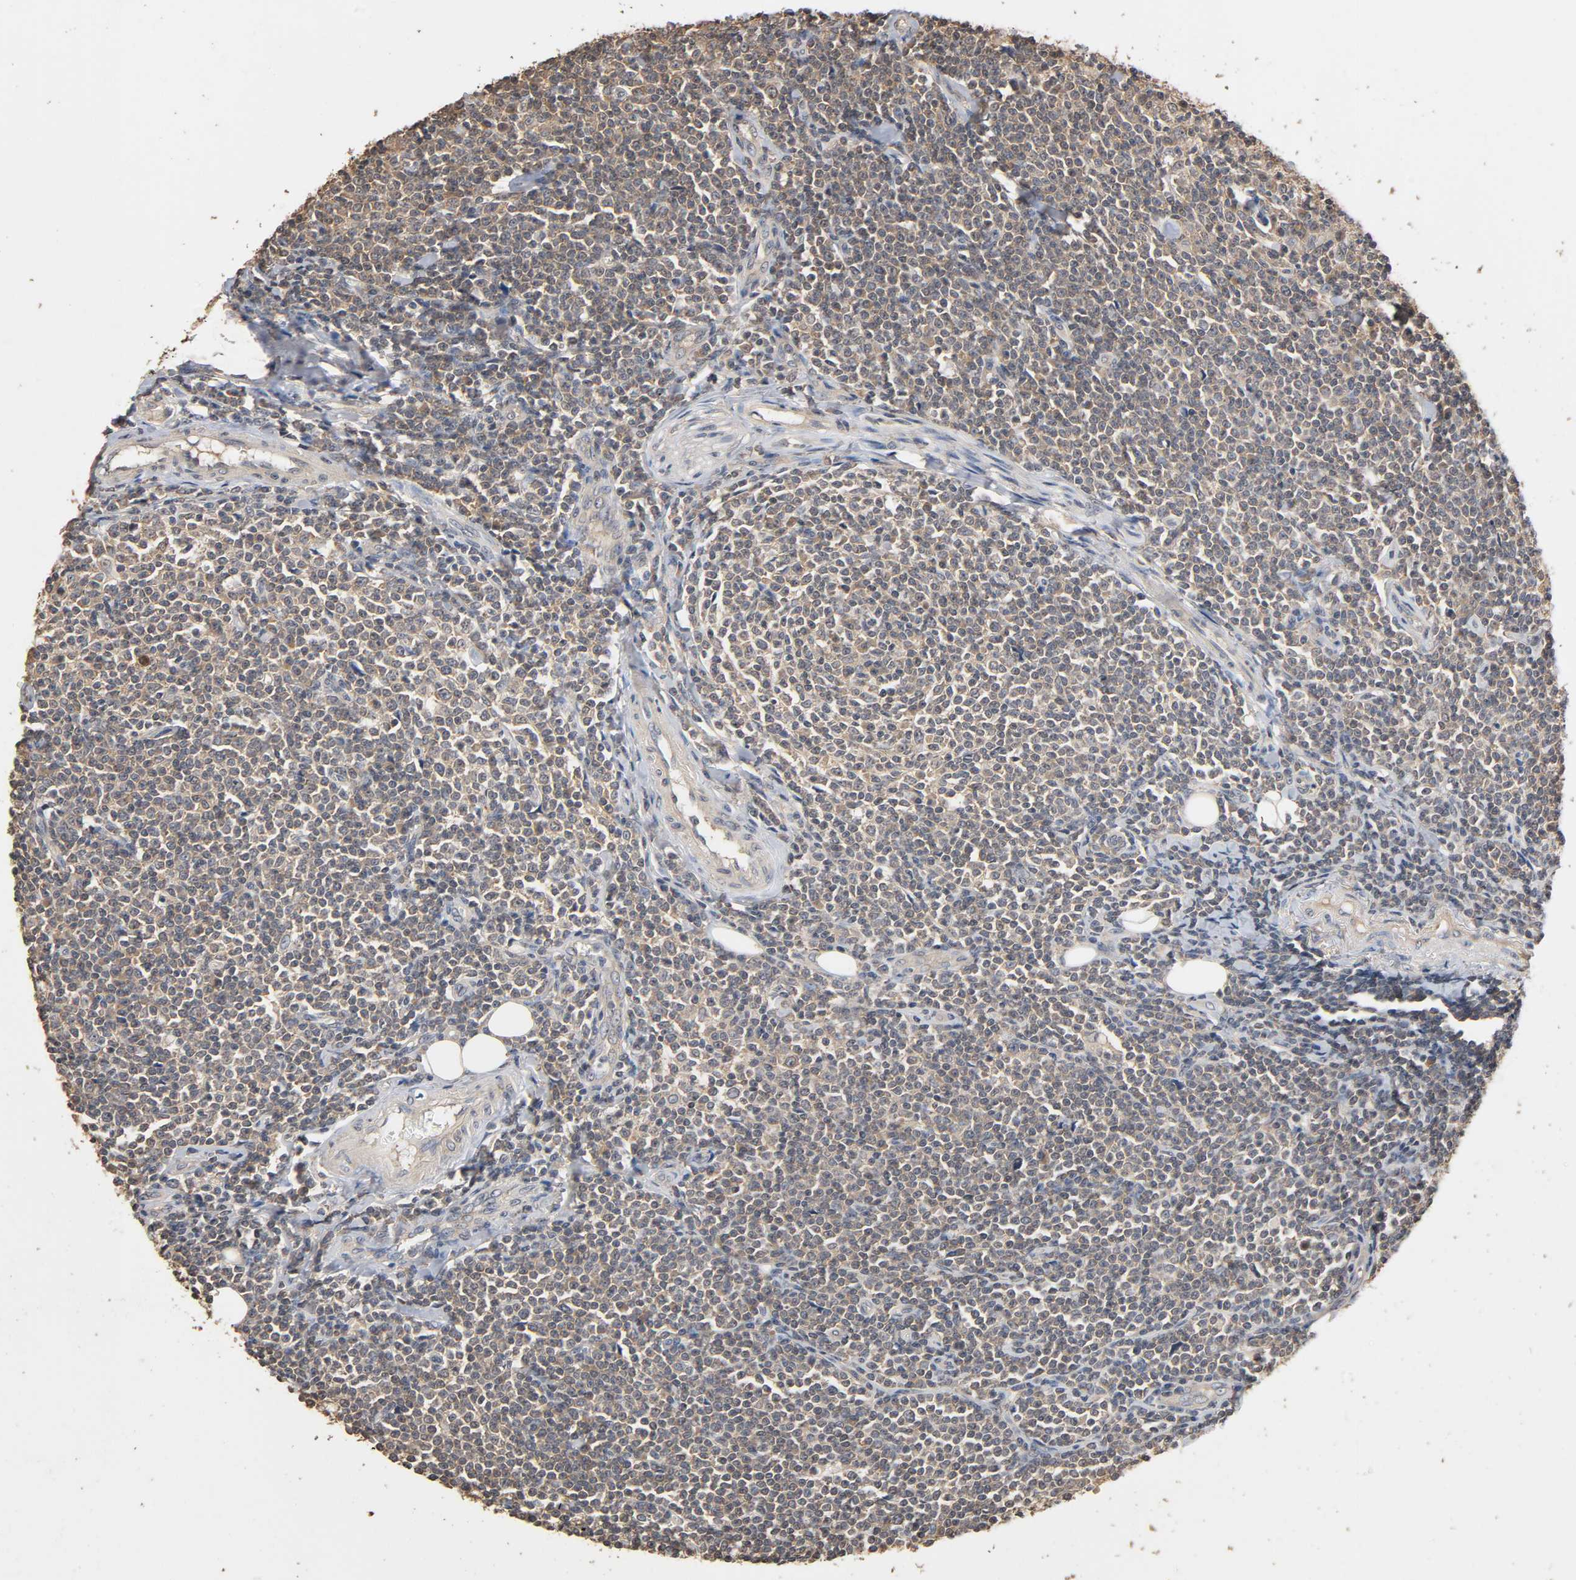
{"staining": {"intensity": "weak", "quantity": "25%-75%", "location": "cytoplasmic/membranous"}, "tissue": "lymphoma", "cell_type": "Tumor cells", "image_type": "cancer", "snomed": [{"axis": "morphology", "description": "Malignant lymphoma, non-Hodgkin's type, Low grade"}, {"axis": "topography", "description": "Soft tissue"}], "caption": "High-magnification brightfield microscopy of lymphoma stained with DAB (brown) and counterstained with hematoxylin (blue). tumor cells exhibit weak cytoplasmic/membranous expression is identified in about25%-75% of cells.", "gene": "ARHGEF7", "patient": {"sex": "male", "age": 92}}